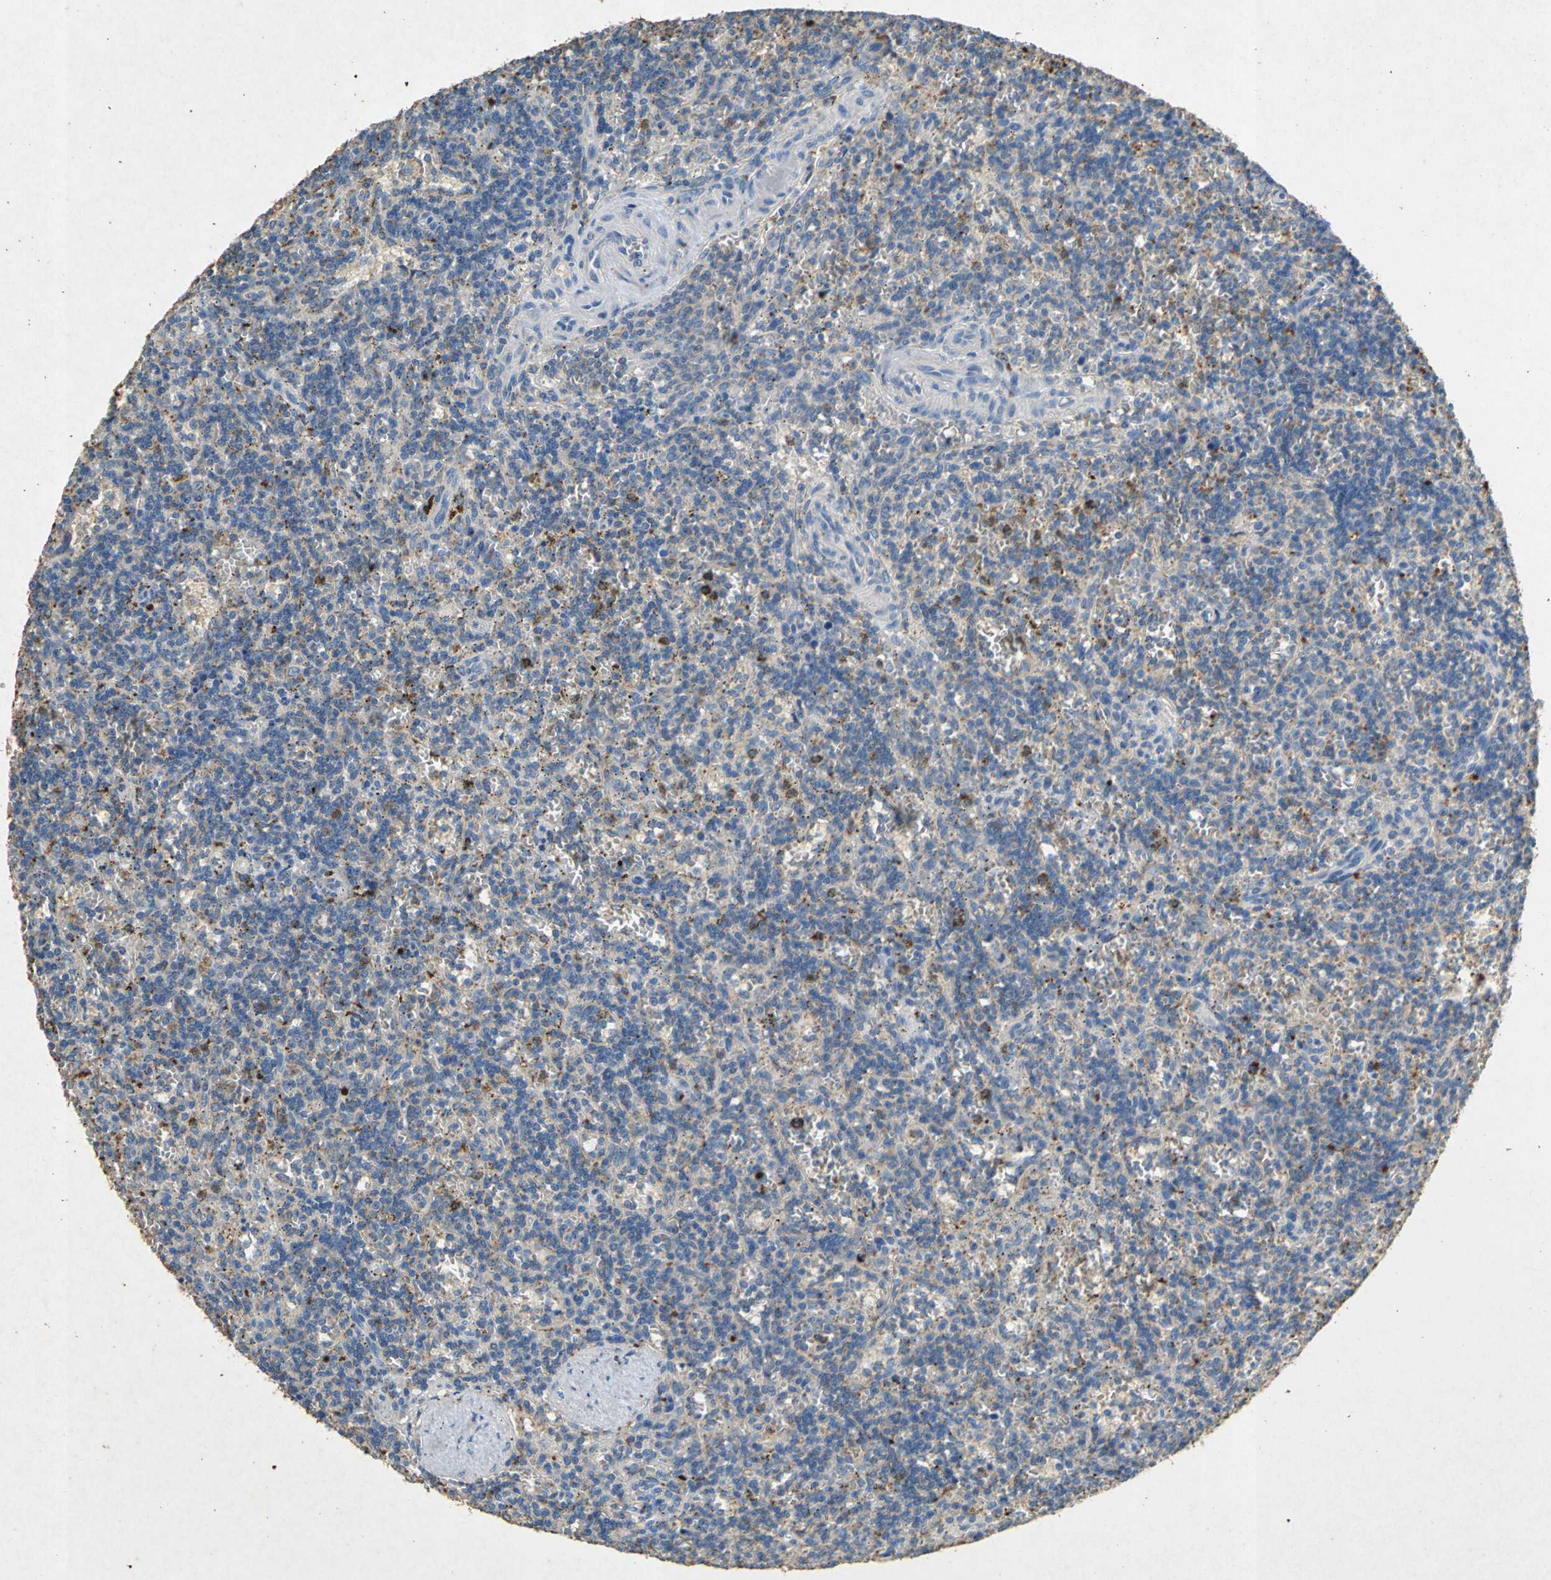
{"staining": {"intensity": "weak", "quantity": "25%-75%", "location": "cytoplasmic/membranous"}, "tissue": "lymphoma", "cell_type": "Tumor cells", "image_type": "cancer", "snomed": [{"axis": "morphology", "description": "Malignant lymphoma, non-Hodgkin's type, Low grade"}, {"axis": "topography", "description": "Spleen"}], "caption": "About 25%-75% of tumor cells in lymphoma display weak cytoplasmic/membranous protein staining as visualized by brown immunohistochemical staining.", "gene": "ADAMTS5", "patient": {"sex": "male", "age": 73}}